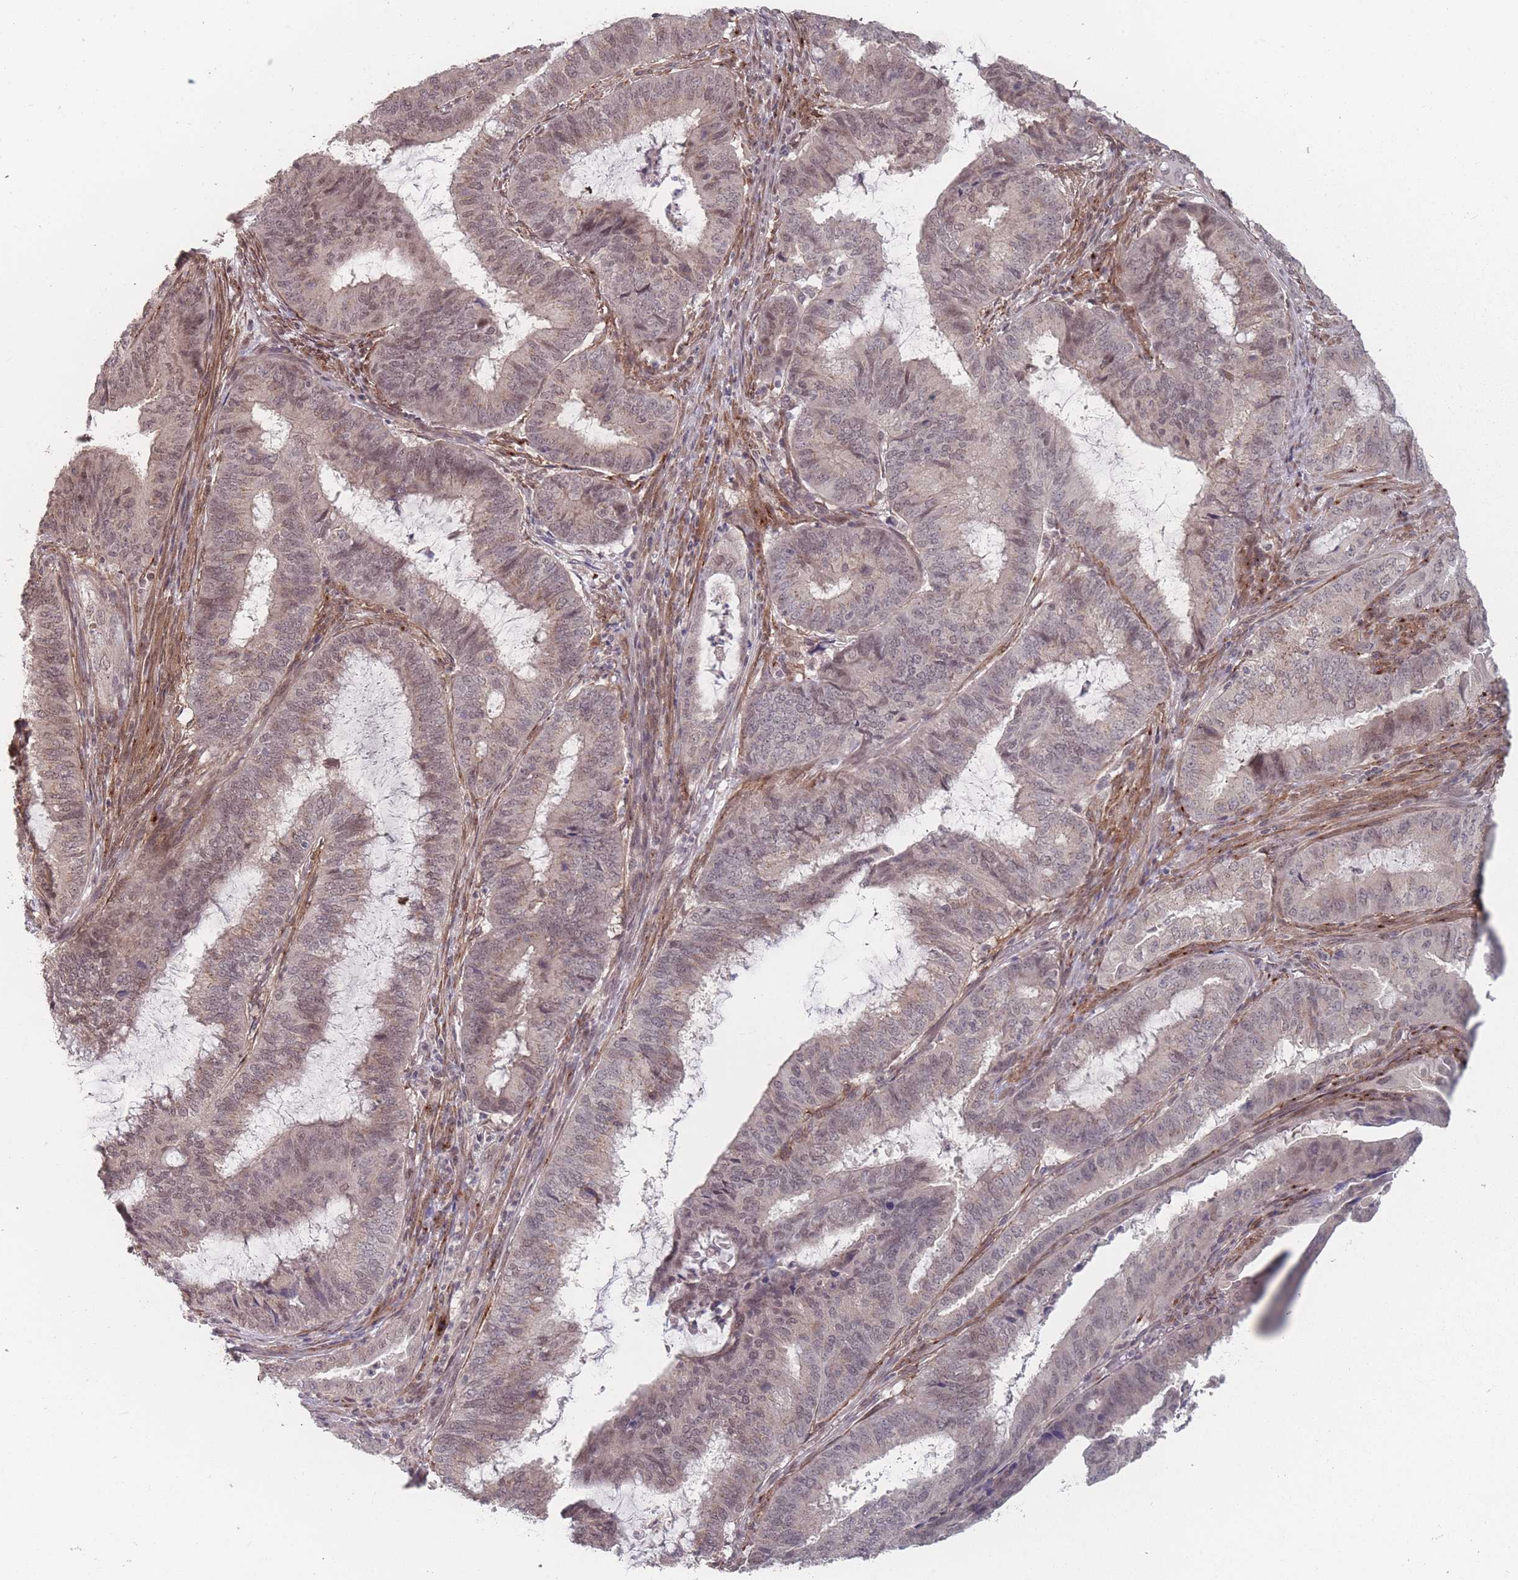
{"staining": {"intensity": "moderate", "quantity": "25%-75%", "location": "nuclear"}, "tissue": "endometrial cancer", "cell_type": "Tumor cells", "image_type": "cancer", "snomed": [{"axis": "morphology", "description": "Adenocarcinoma, NOS"}, {"axis": "topography", "description": "Endometrium"}], "caption": "This is a histology image of IHC staining of endometrial adenocarcinoma, which shows moderate staining in the nuclear of tumor cells.", "gene": "CNTRL", "patient": {"sex": "female", "age": 51}}